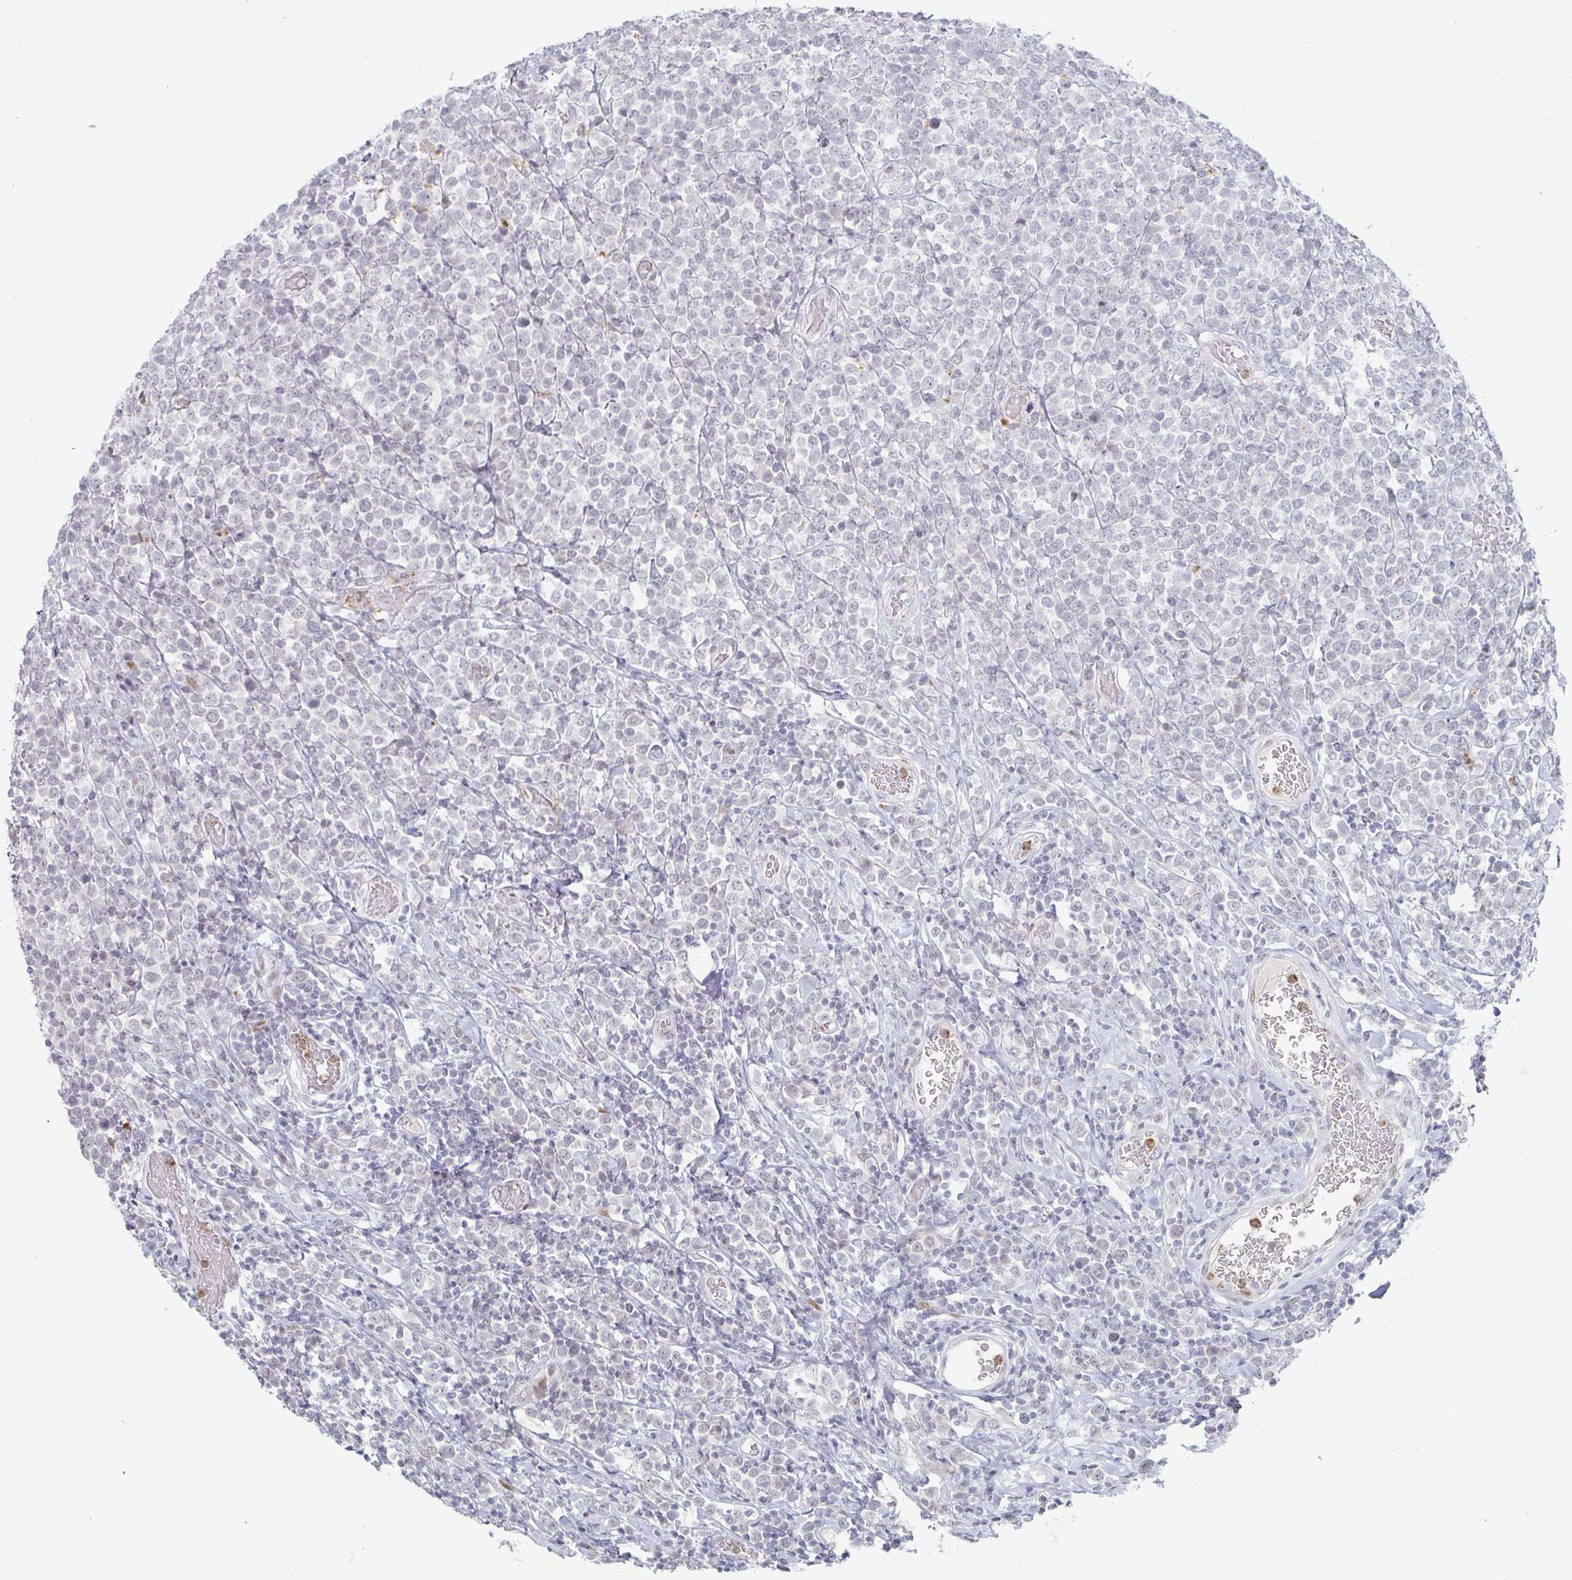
{"staining": {"intensity": "negative", "quantity": "none", "location": "none"}, "tissue": "lymphoma", "cell_type": "Tumor cells", "image_type": "cancer", "snomed": [{"axis": "morphology", "description": "Malignant lymphoma, non-Hodgkin's type, High grade"}, {"axis": "topography", "description": "Soft tissue"}], "caption": "Immunohistochemistry micrograph of high-grade malignant lymphoma, non-Hodgkin's type stained for a protein (brown), which exhibits no expression in tumor cells.", "gene": "LIN54", "patient": {"sex": "female", "age": 56}}